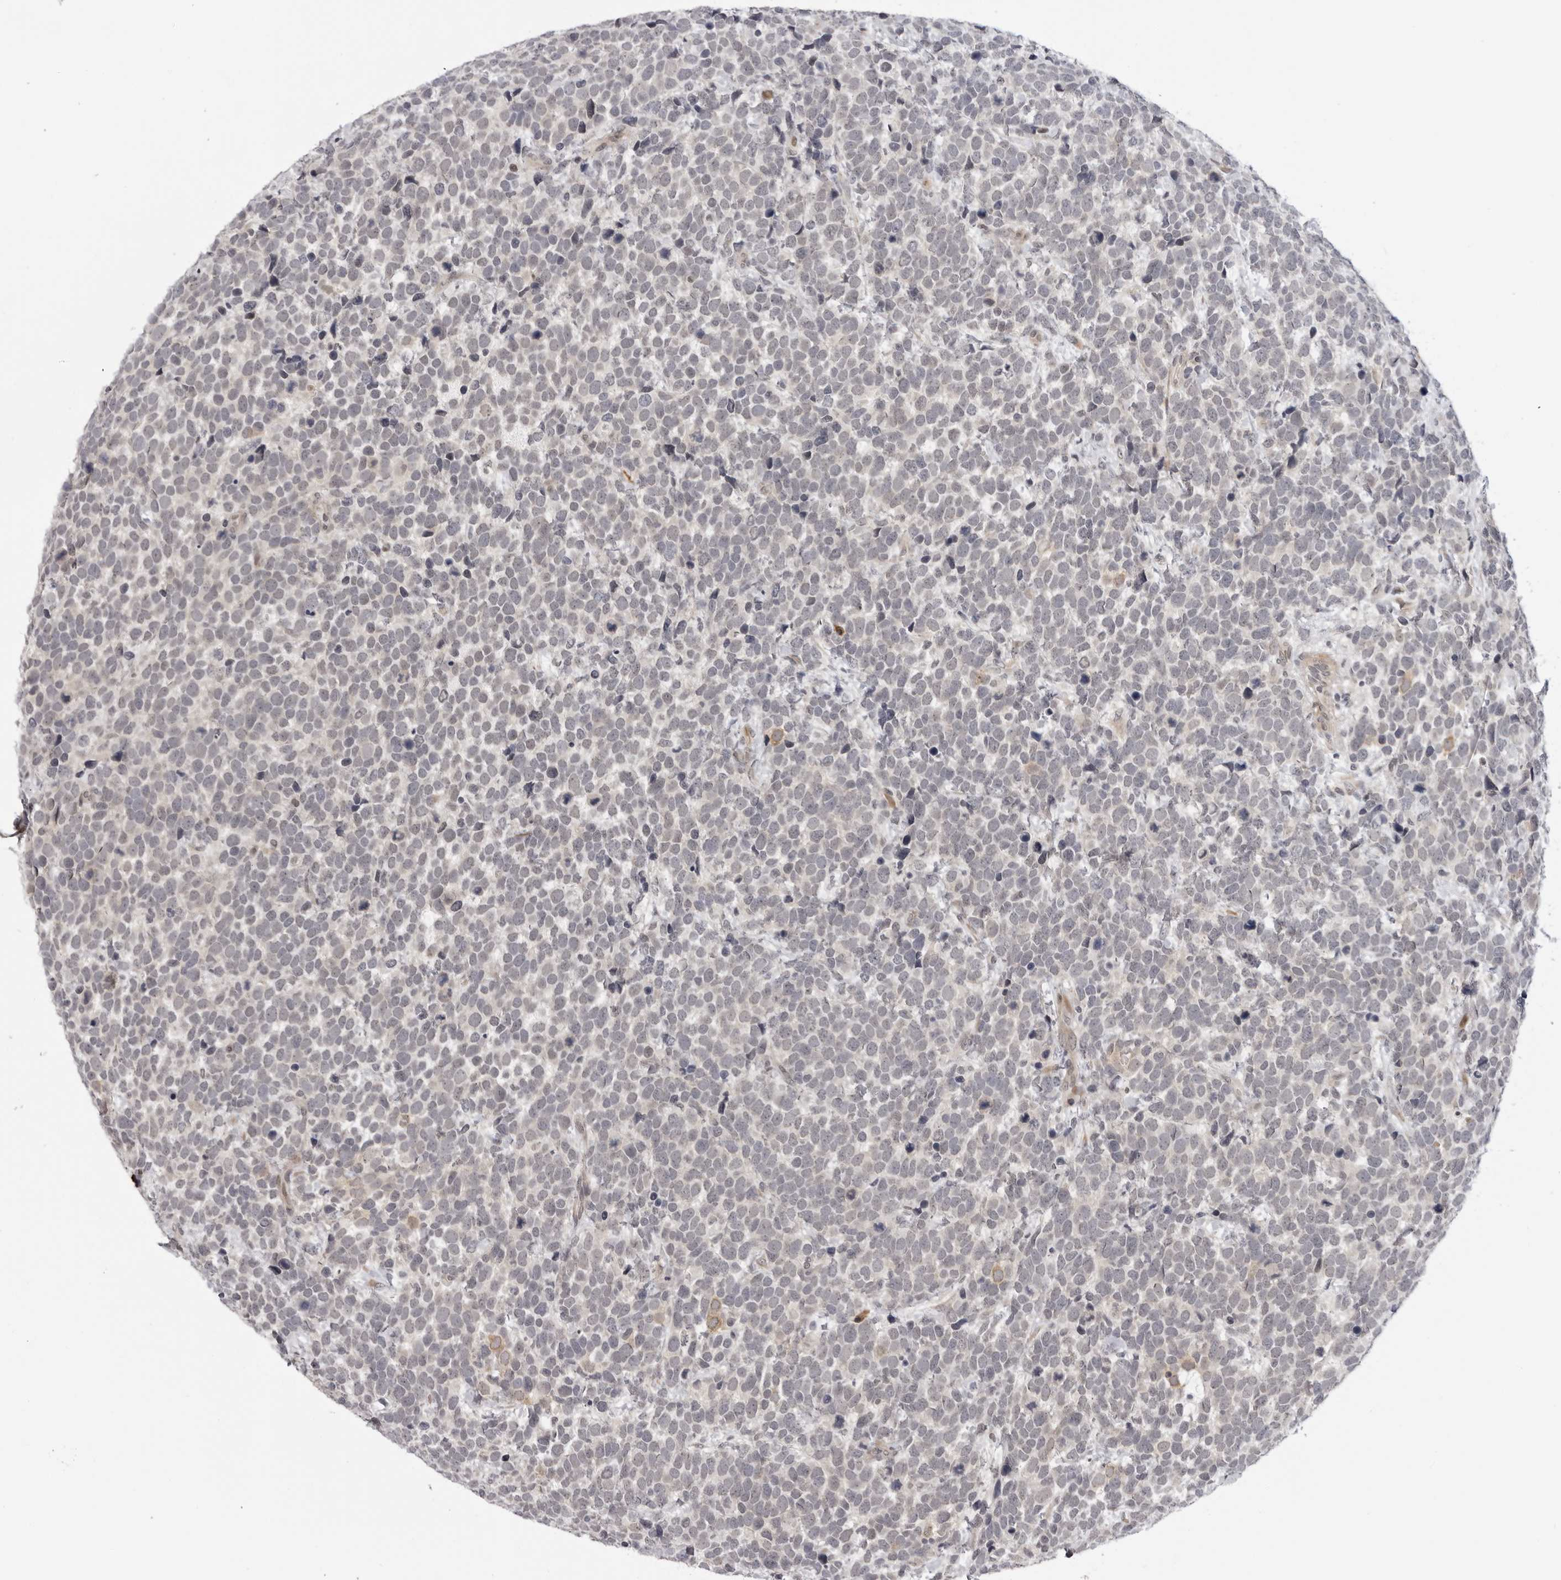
{"staining": {"intensity": "negative", "quantity": "none", "location": "none"}, "tissue": "urothelial cancer", "cell_type": "Tumor cells", "image_type": "cancer", "snomed": [{"axis": "morphology", "description": "Urothelial carcinoma, High grade"}, {"axis": "topography", "description": "Urinary bladder"}], "caption": "Immunohistochemistry of urothelial cancer demonstrates no positivity in tumor cells. The staining was performed using DAB to visualize the protein expression in brown, while the nuclei were stained in blue with hematoxylin (Magnification: 20x).", "gene": "ALPK2", "patient": {"sex": "female", "age": 82}}